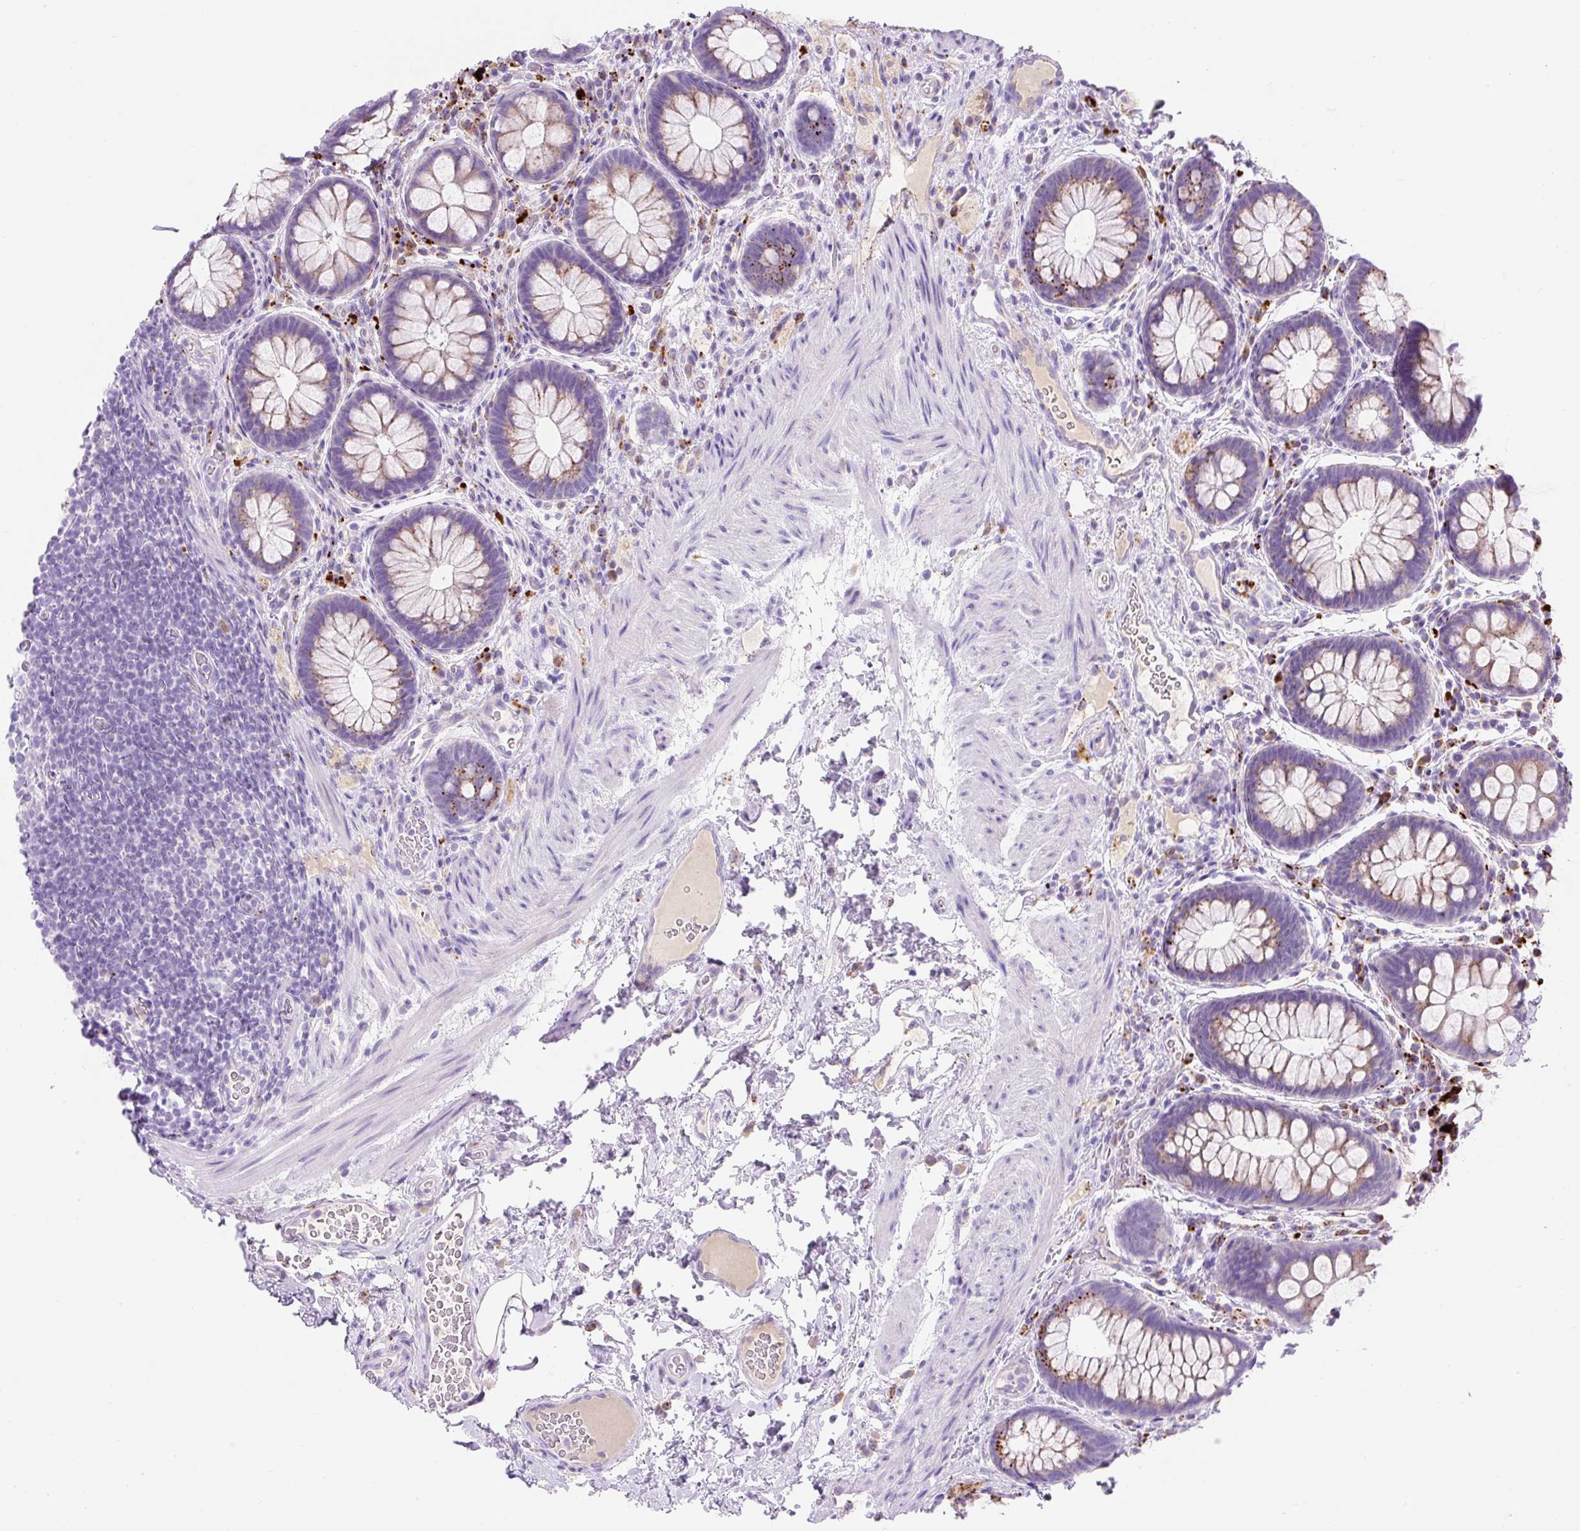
{"staining": {"intensity": "moderate", "quantity": "25%-75%", "location": "cytoplasmic/membranous"}, "tissue": "rectum", "cell_type": "Glandular cells", "image_type": "normal", "snomed": [{"axis": "morphology", "description": "Normal tissue, NOS"}, {"axis": "topography", "description": "Rectum"}], "caption": "Glandular cells display medium levels of moderate cytoplasmic/membranous expression in approximately 25%-75% of cells in benign human rectum.", "gene": "HEXB", "patient": {"sex": "female", "age": 69}}